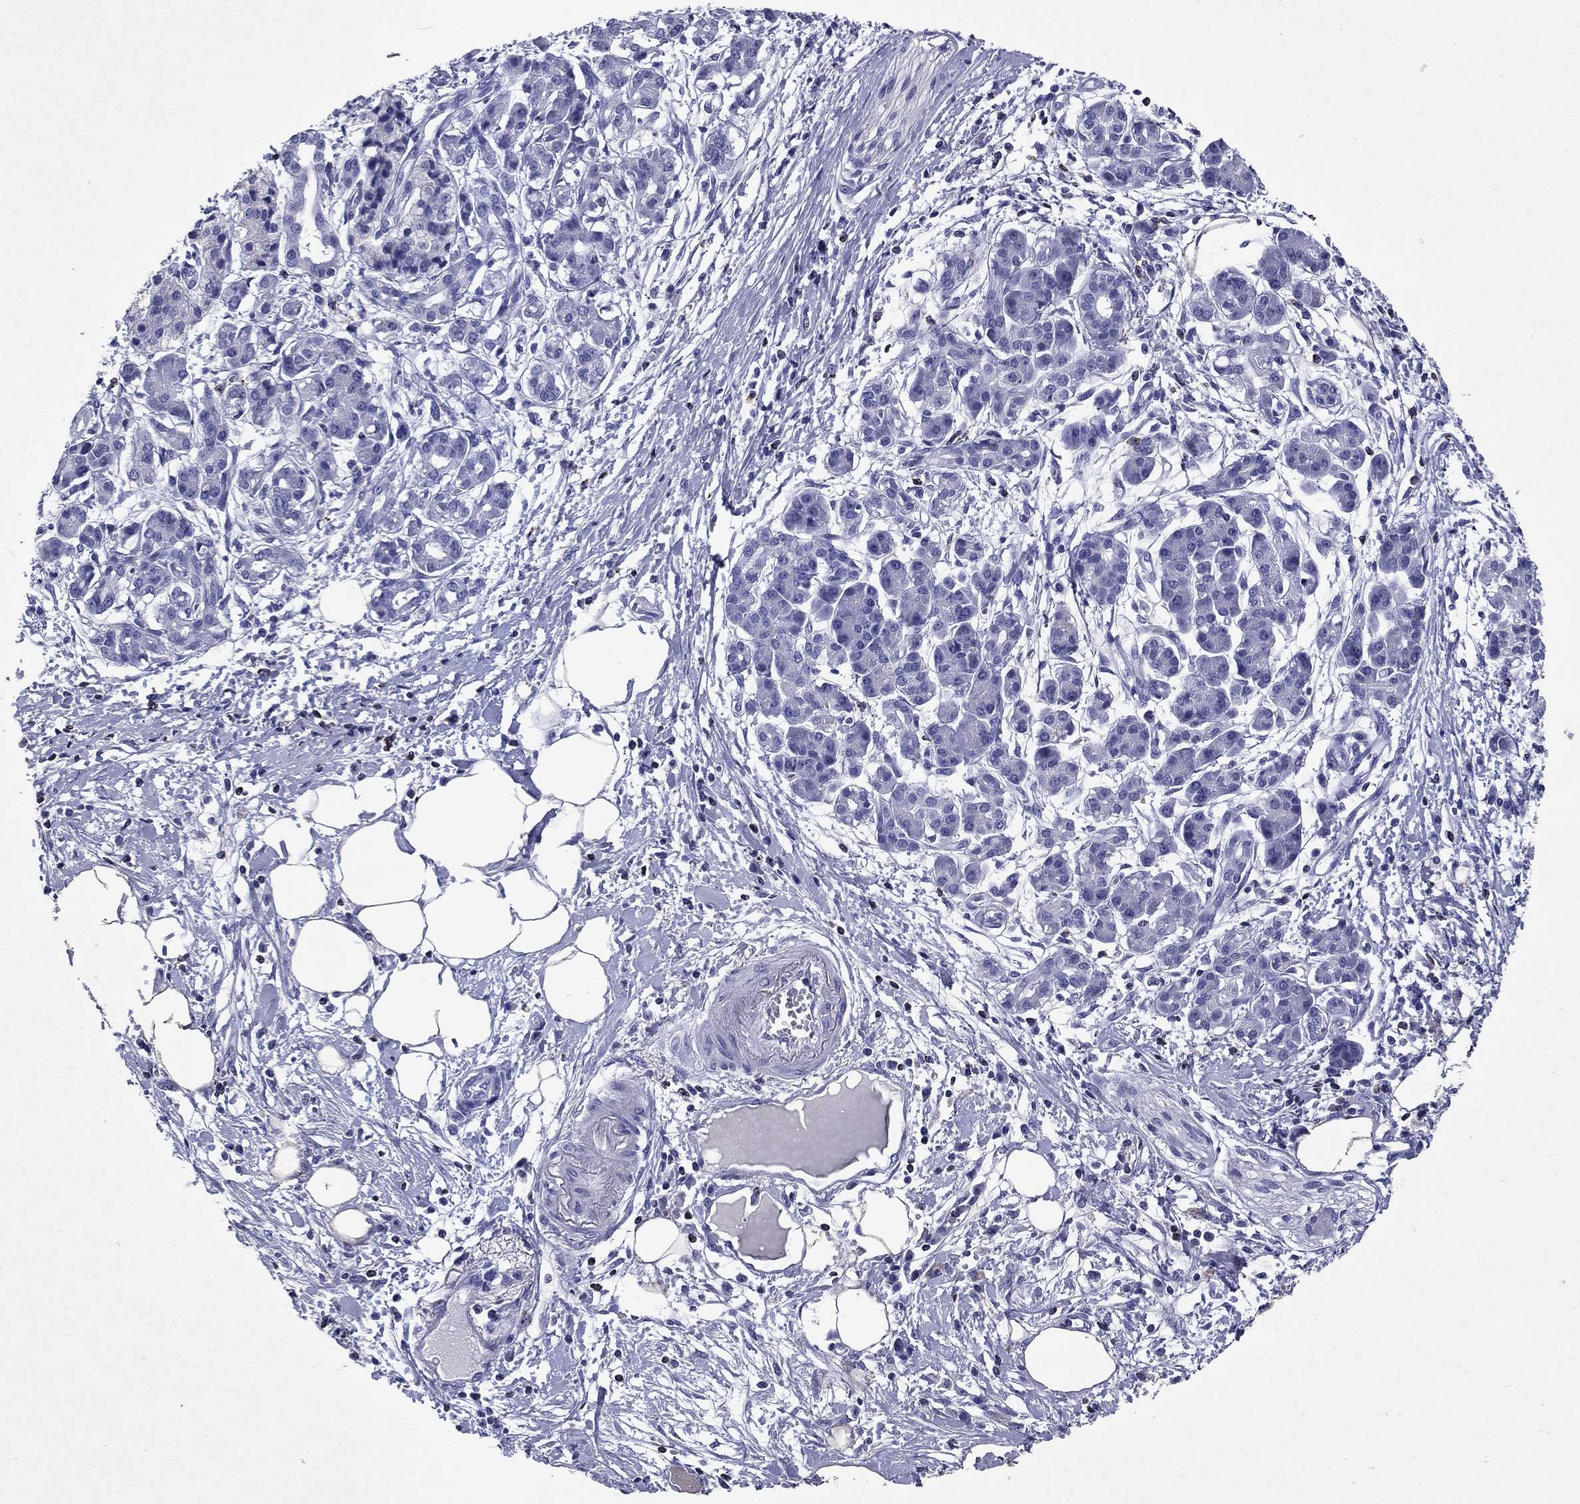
{"staining": {"intensity": "negative", "quantity": "none", "location": "none"}, "tissue": "pancreatic cancer", "cell_type": "Tumor cells", "image_type": "cancer", "snomed": [{"axis": "morphology", "description": "Adenocarcinoma, NOS"}, {"axis": "topography", "description": "Pancreas"}], "caption": "Immunohistochemistry image of human pancreatic cancer stained for a protein (brown), which displays no expression in tumor cells.", "gene": "GZMK", "patient": {"sex": "male", "age": 72}}